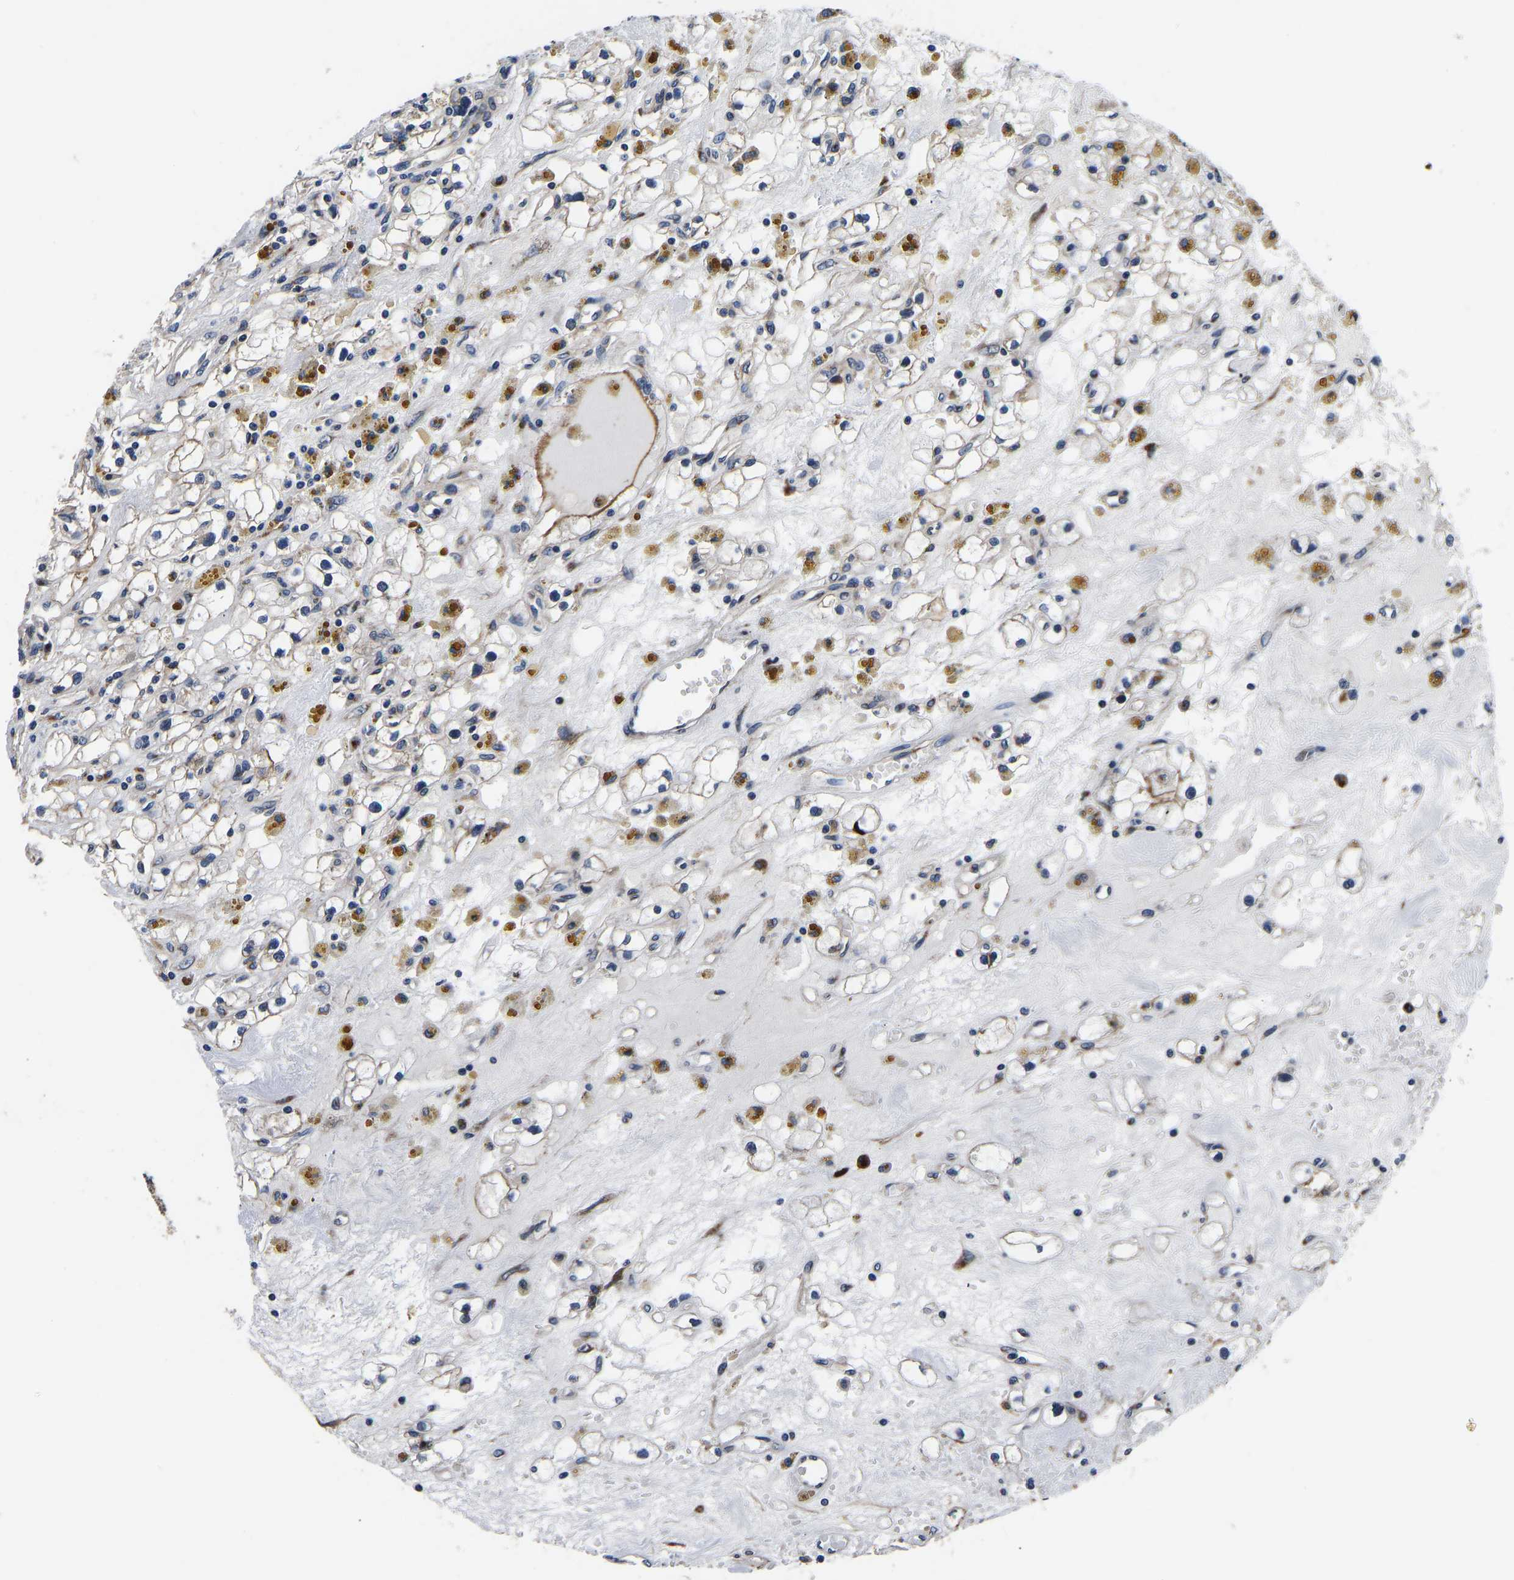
{"staining": {"intensity": "moderate", "quantity": "<25%", "location": "cytoplasmic/membranous"}, "tissue": "renal cancer", "cell_type": "Tumor cells", "image_type": "cancer", "snomed": [{"axis": "morphology", "description": "Adenocarcinoma, NOS"}, {"axis": "topography", "description": "Kidney"}], "caption": "Protein expression analysis of human renal cancer (adenocarcinoma) reveals moderate cytoplasmic/membranous staining in approximately <25% of tumor cells. The protein of interest is stained brown, and the nuclei are stained in blue (DAB (3,3'-diaminobenzidine) IHC with brightfield microscopy, high magnification).", "gene": "RABAC1", "patient": {"sex": "male", "age": 56}}